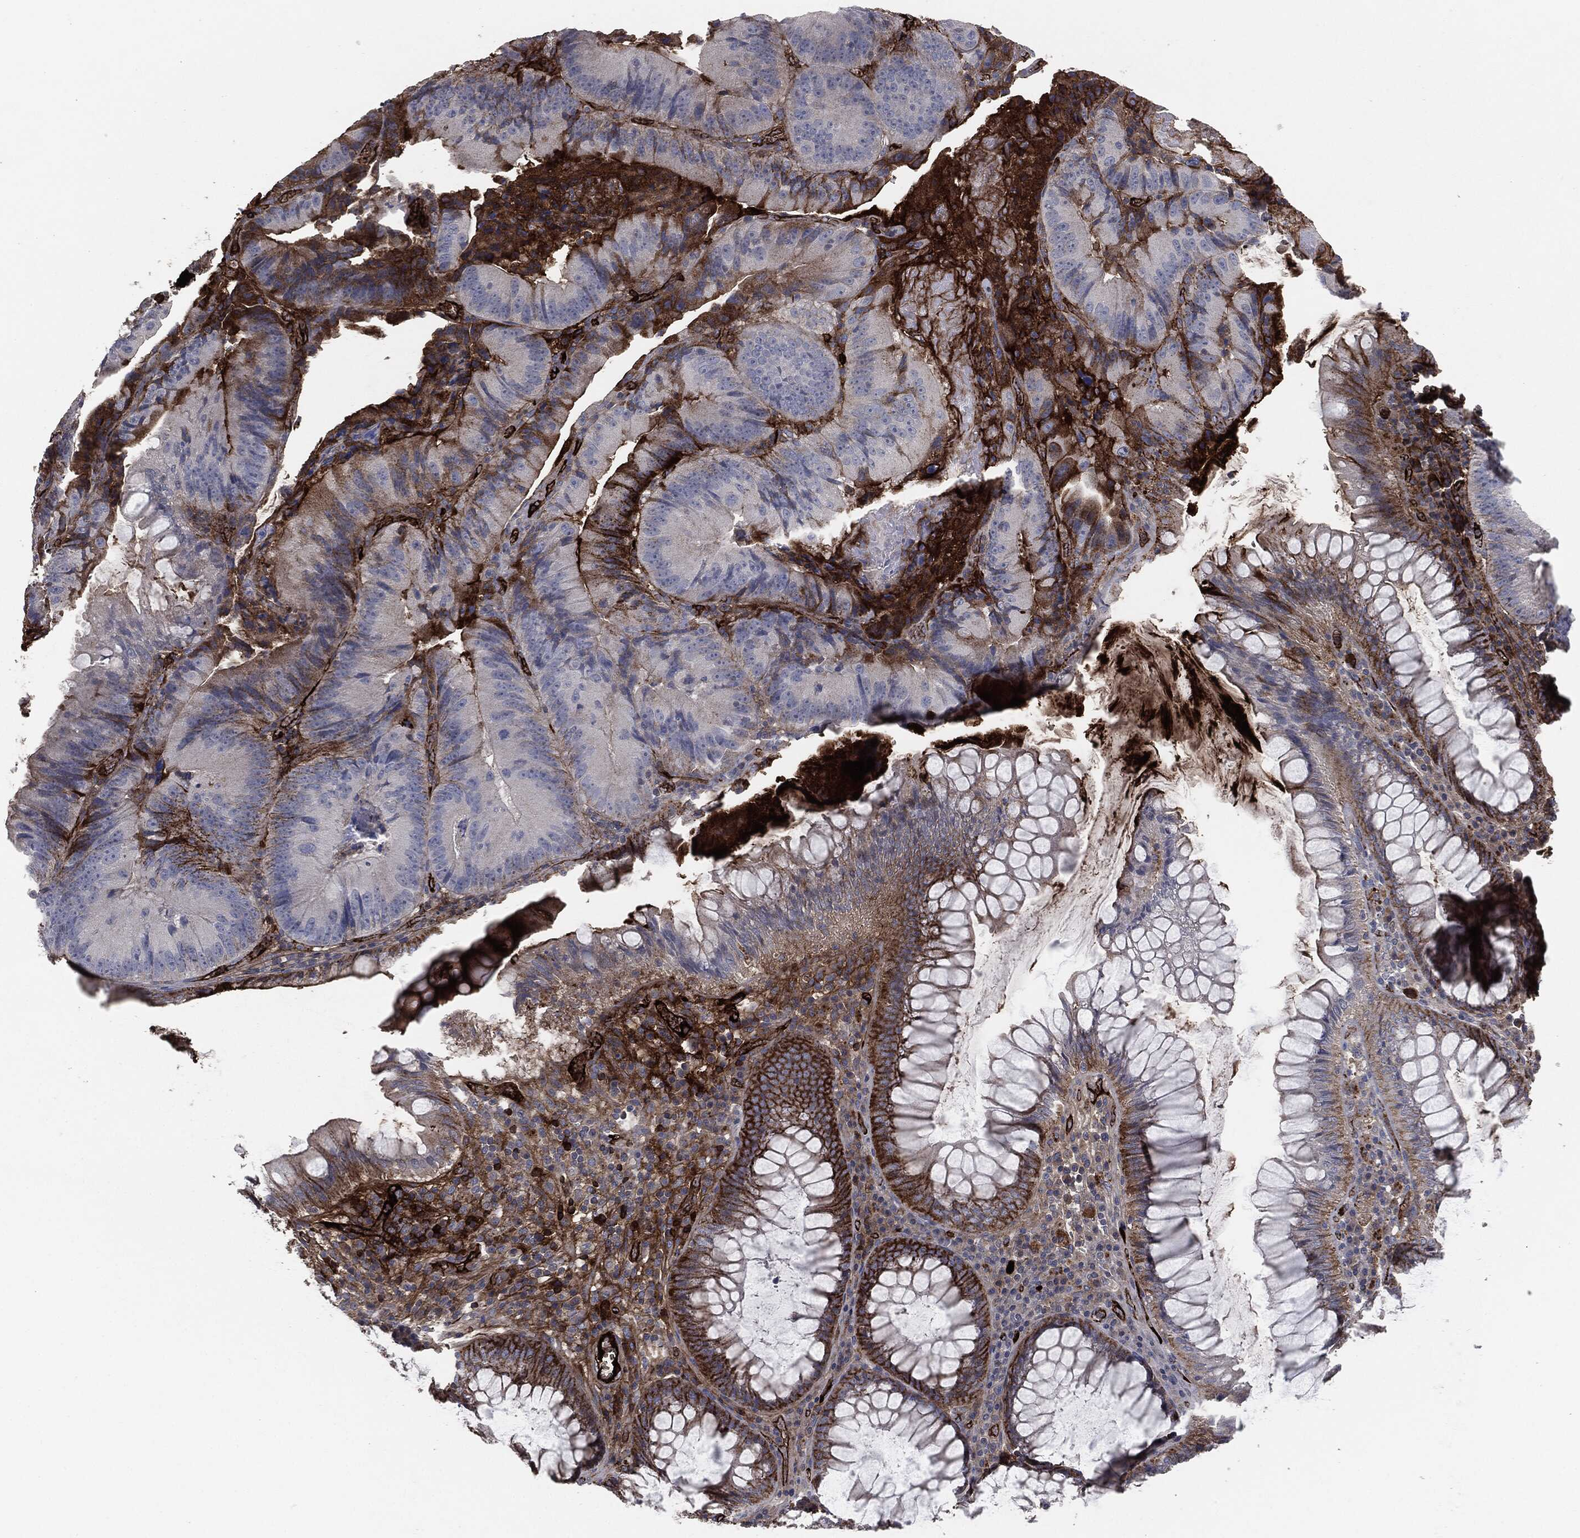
{"staining": {"intensity": "strong", "quantity": "<25%", "location": "cytoplasmic/membranous"}, "tissue": "colorectal cancer", "cell_type": "Tumor cells", "image_type": "cancer", "snomed": [{"axis": "morphology", "description": "Adenocarcinoma, NOS"}, {"axis": "topography", "description": "Colon"}], "caption": "The photomicrograph reveals a brown stain indicating the presence of a protein in the cytoplasmic/membranous of tumor cells in colorectal cancer.", "gene": "APOB", "patient": {"sex": "female", "age": 86}}